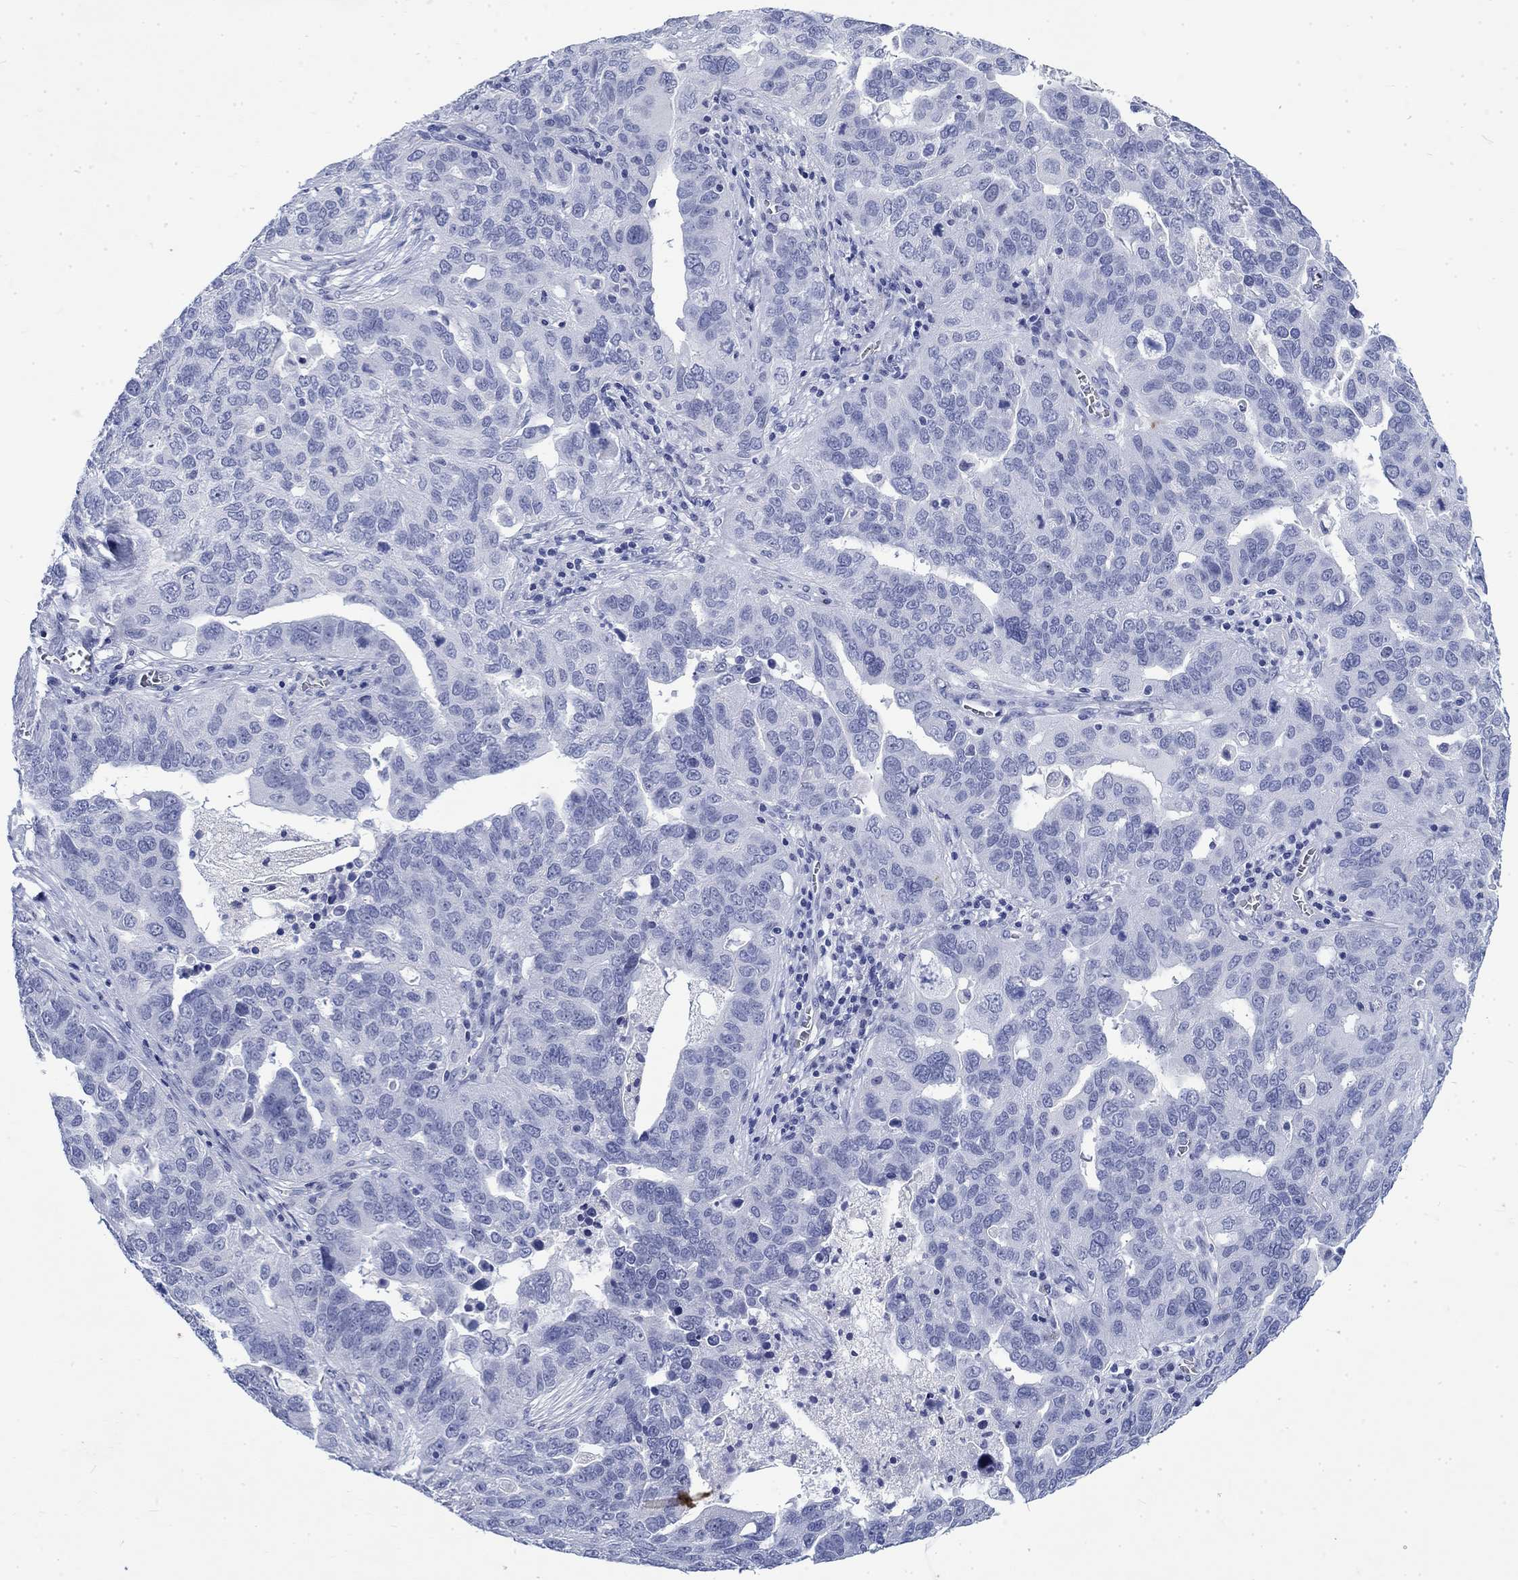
{"staining": {"intensity": "negative", "quantity": "none", "location": "none"}, "tissue": "ovarian cancer", "cell_type": "Tumor cells", "image_type": "cancer", "snomed": [{"axis": "morphology", "description": "Carcinoma, endometroid"}, {"axis": "topography", "description": "Soft tissue"}, {"axis": "topography", "description": "Ovary"}], "caption": "Photomicrograph shows no significant protein staining in tumor cells of ovarian cancer.", "gene": "KRT76", "patient": {"sex": "female", "age": 52}}